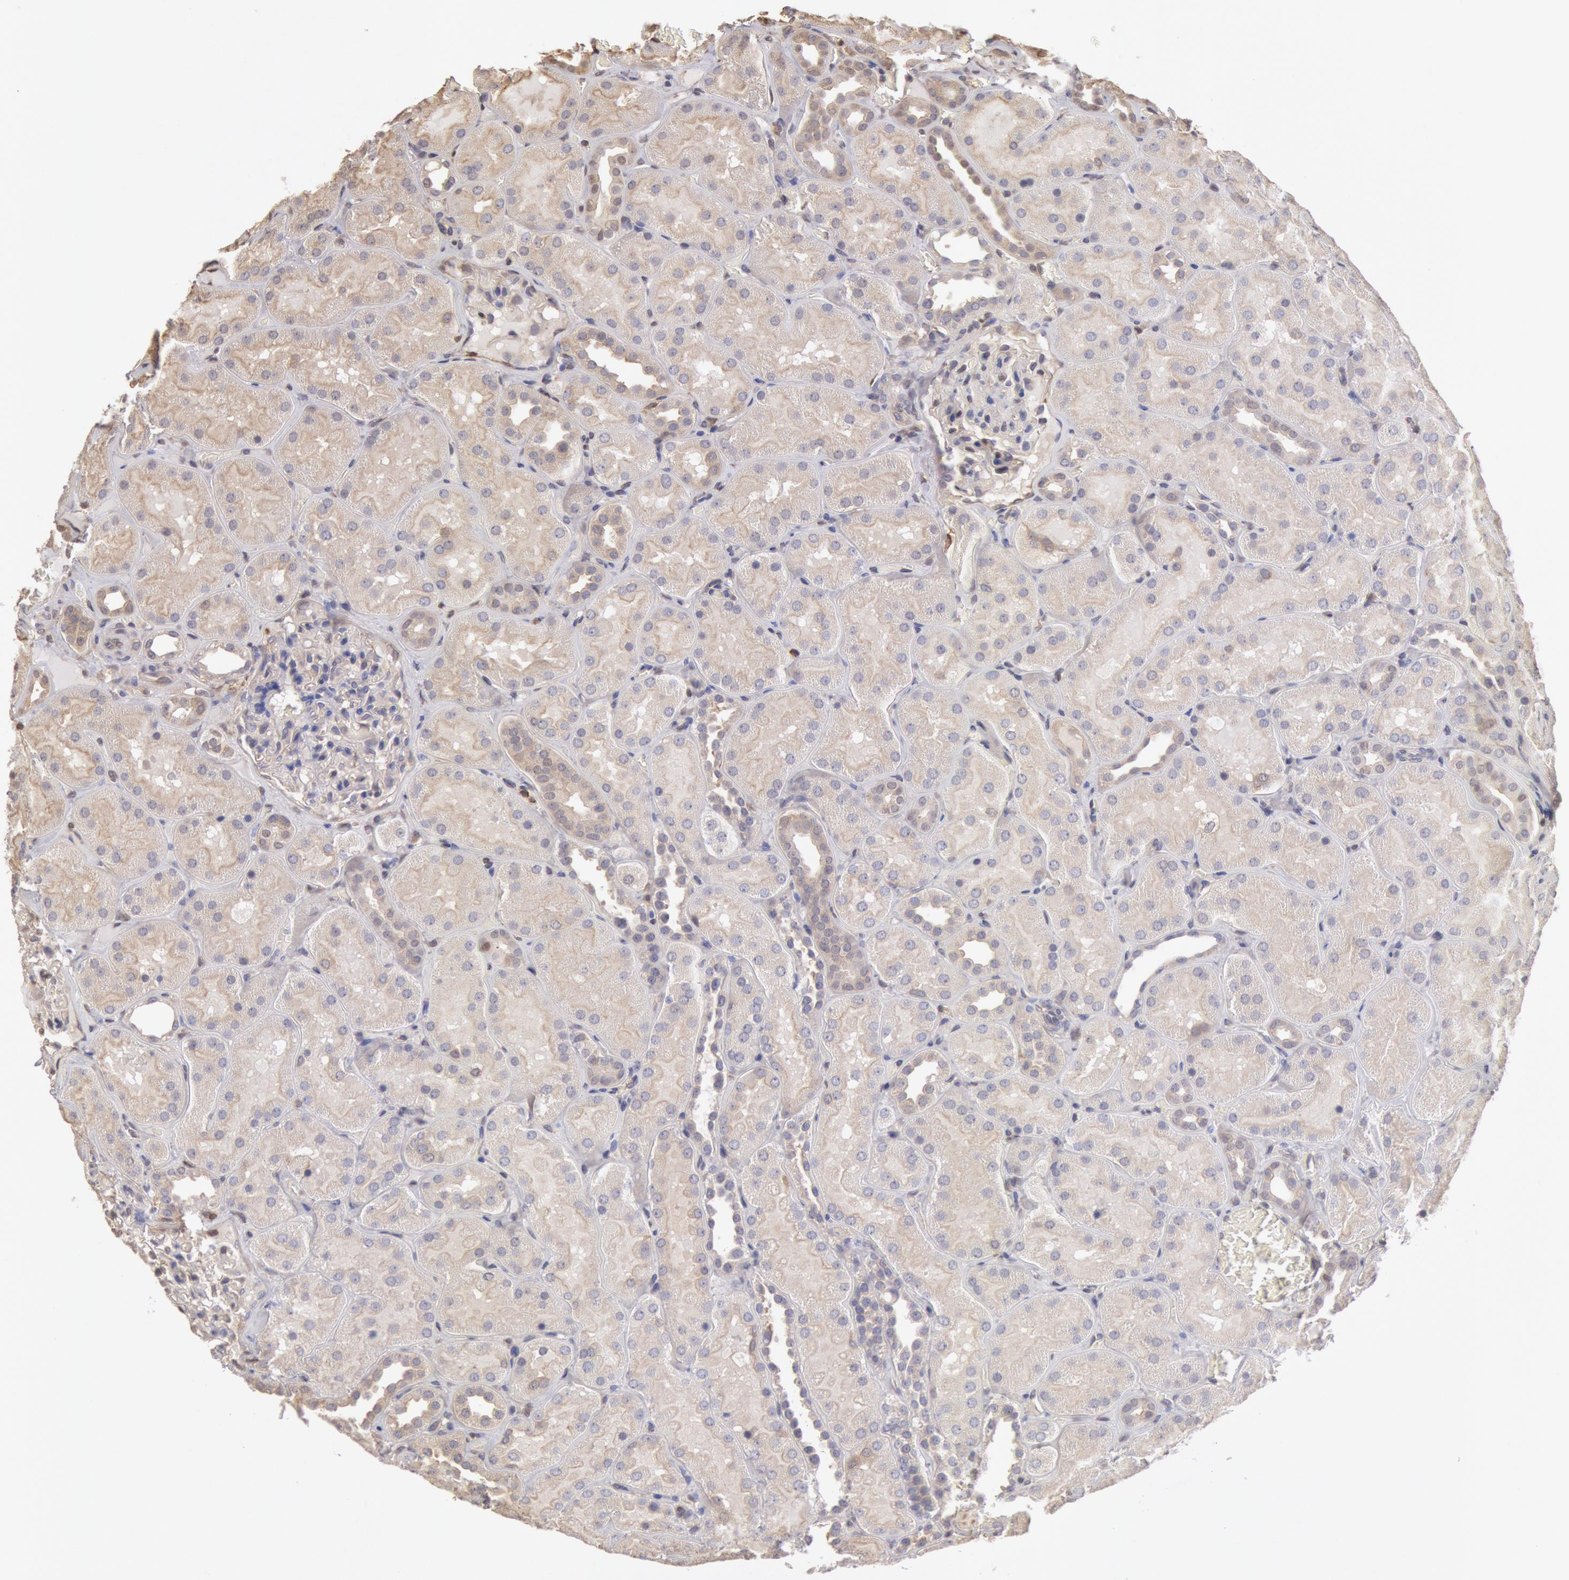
{"staining": {"intensity": "weak", "quantity": "25%-75%", "location": "cytoplasmic/membranous"}, "tissue": "kidney", "cell_type": "Cells in glomeruli", "image_type": "normal", "snomed": [{"axis": "morphology", "description": "Normal tissue, NOS"}, {"axis": "topography", "description": "Kidney"}], "caption": "Immunohistochemistry (IHC) of normal kidney displays low levels of weak cytoplasmic/membranous expression in approximately 25%-75% of cells in glomeruli.", "gene": "CCDC50", "patient": {"sex": "male", "age": 28}}